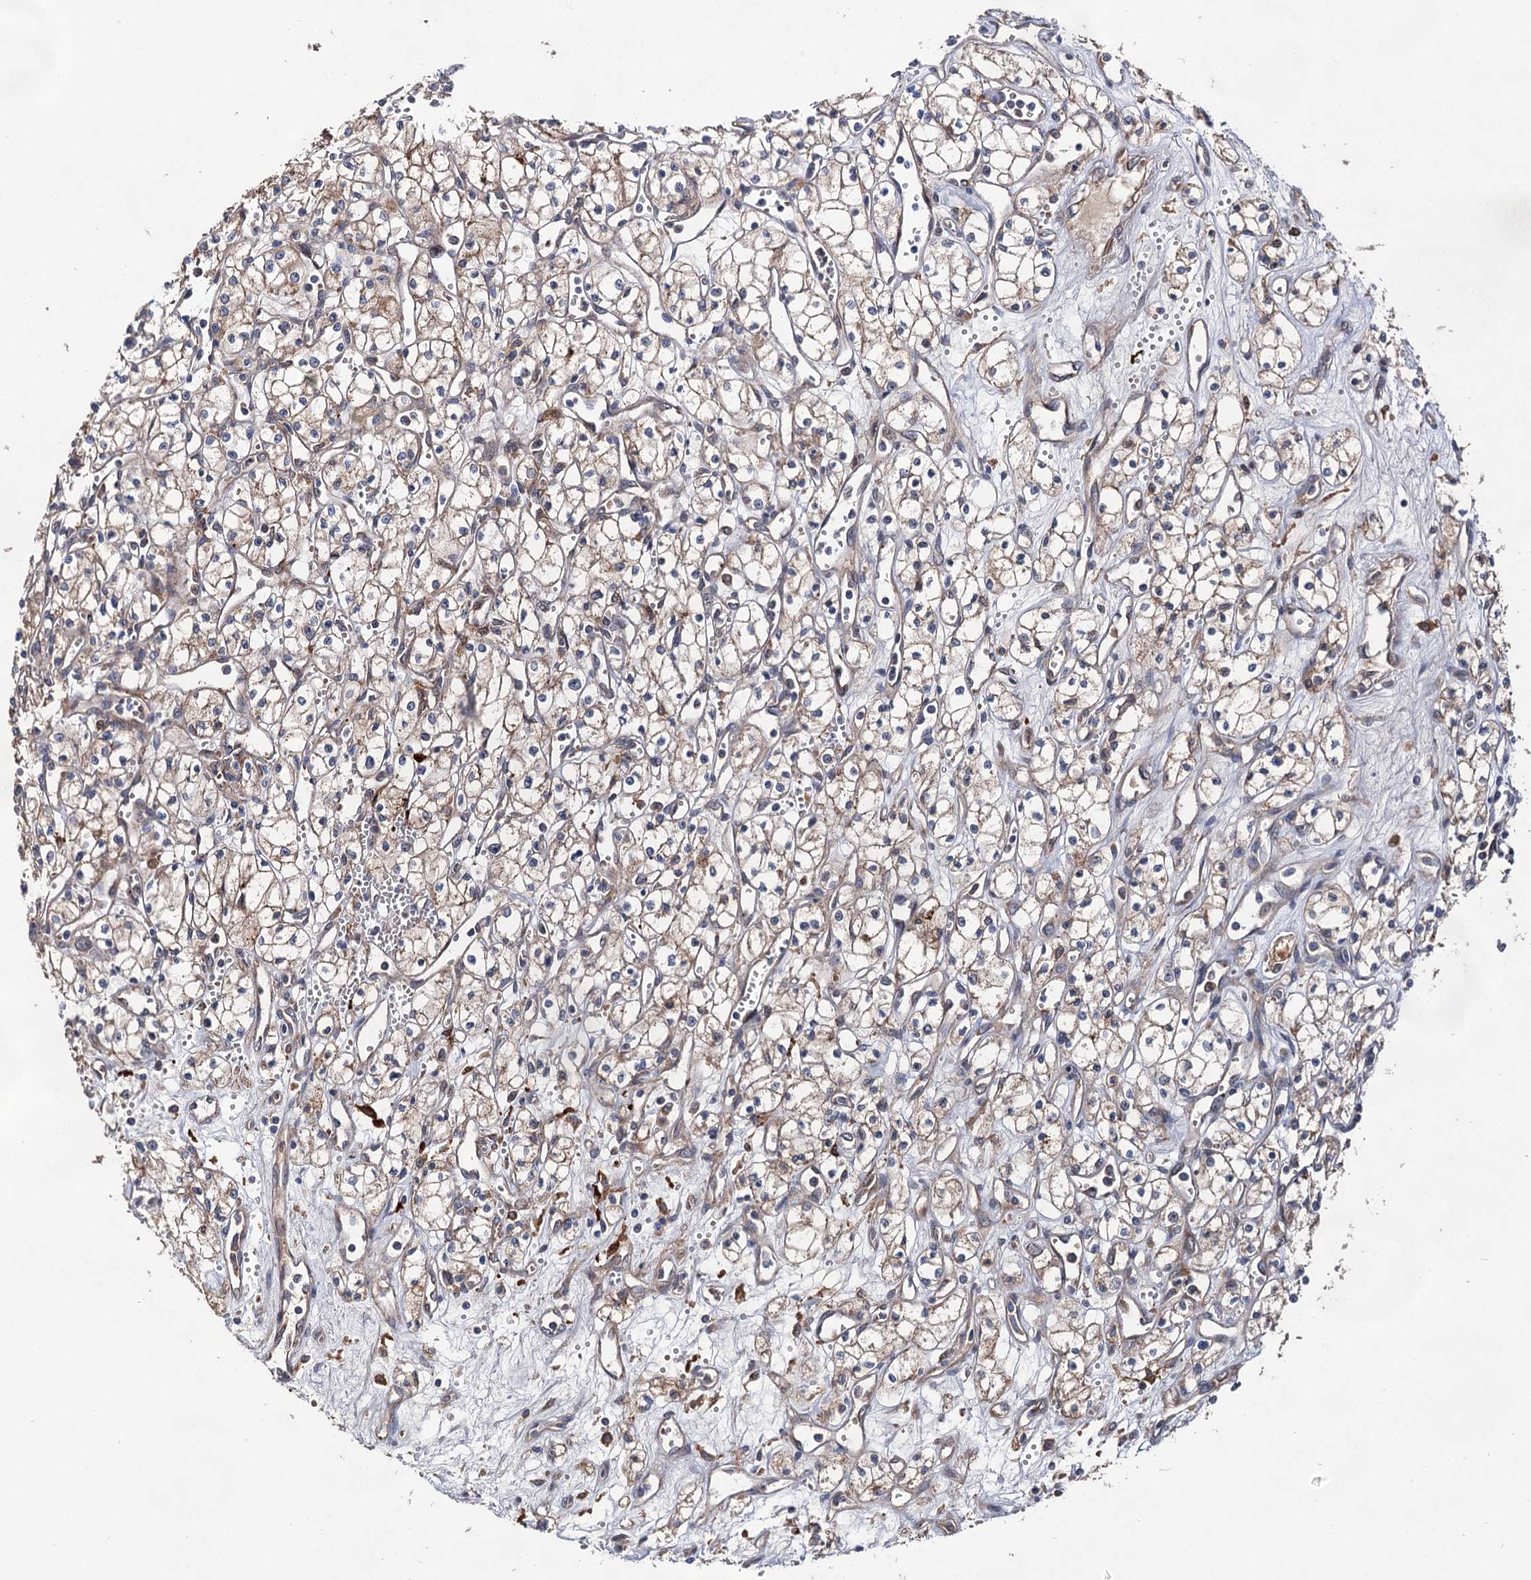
{"staining": {"intensity": "weak", "quantity": "25%-75%", "location": "cytoplasmic/membranous"}, "tissue": "renal cancer", "cell_type": "Tumor cells", "image_type": "cancer", "snomed": [{"axis": "morphology", "description": "Adenocarcinoma, NOS"}, {"axis": "topography", "description": "Kidney"}], "caption": "Approximately 25%-75% of tumor cells in human renal adenocarcinoma display weak cytoplasmic/membranous protein expression as visualized by brown immunohistochemical staining.", "gene": "NAA25", "patient": {"sex": "male", "age": 59}}